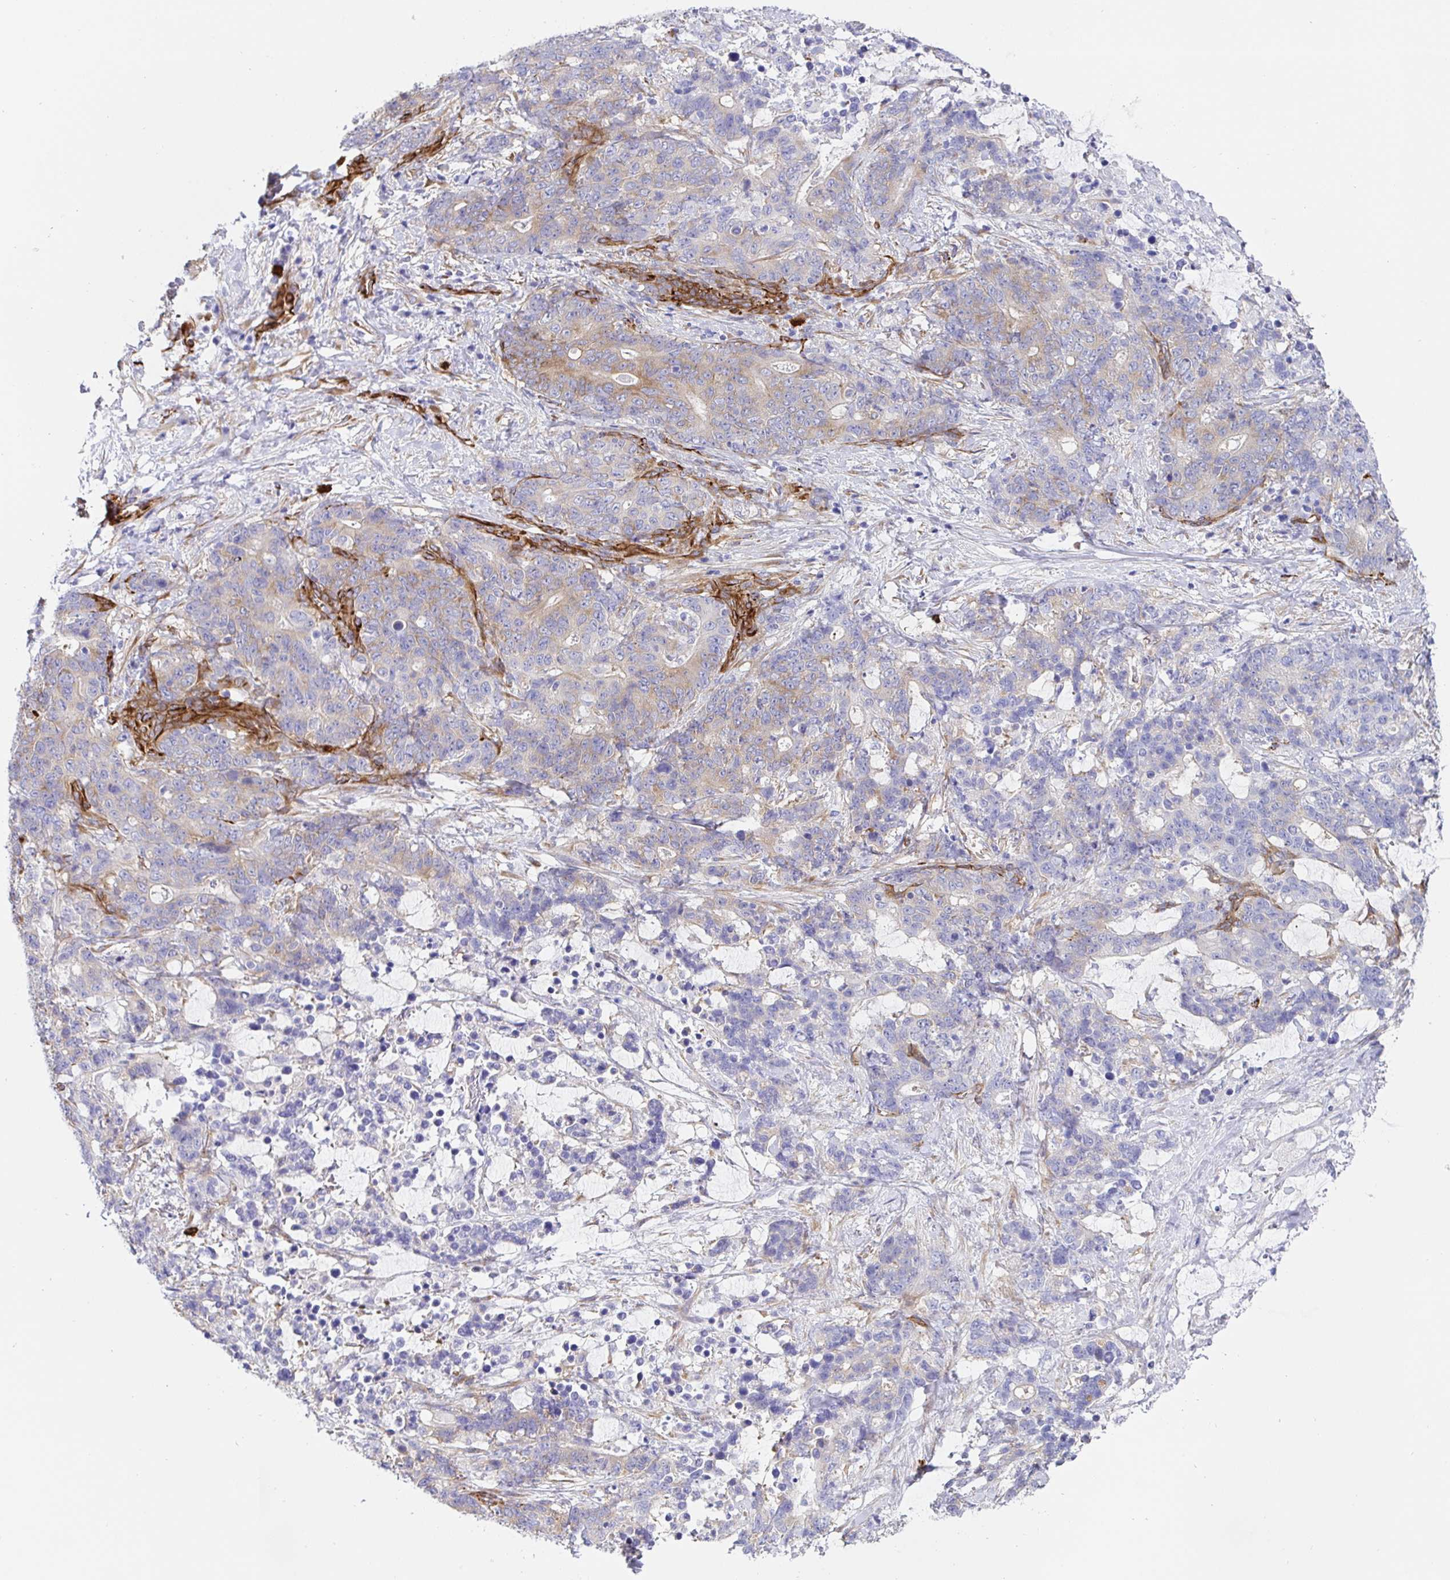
{"staining": {"intensity": "weak", "quantity": "<25%", "location": "cytoplasmic/membranous"}, "tissue": "stomach cancer", "cell_type": "Tumor cells", "image_type": "cancer", "snomed": [{"axis": "morphology", "description": "Normal tissue, NOS"}, {"axis": "morphology", "description": "Adenocarcinoma, NOS"}, {"axis": "topography", "description": "Stomach"}], "caption": "This is an immunohistochemistry histopathology image of stomach cancer (adenocarcinoma). There is no positivity in tumor cells.", "gene": "DOCK1", "patient": {"sex": "female", "age": 64}}